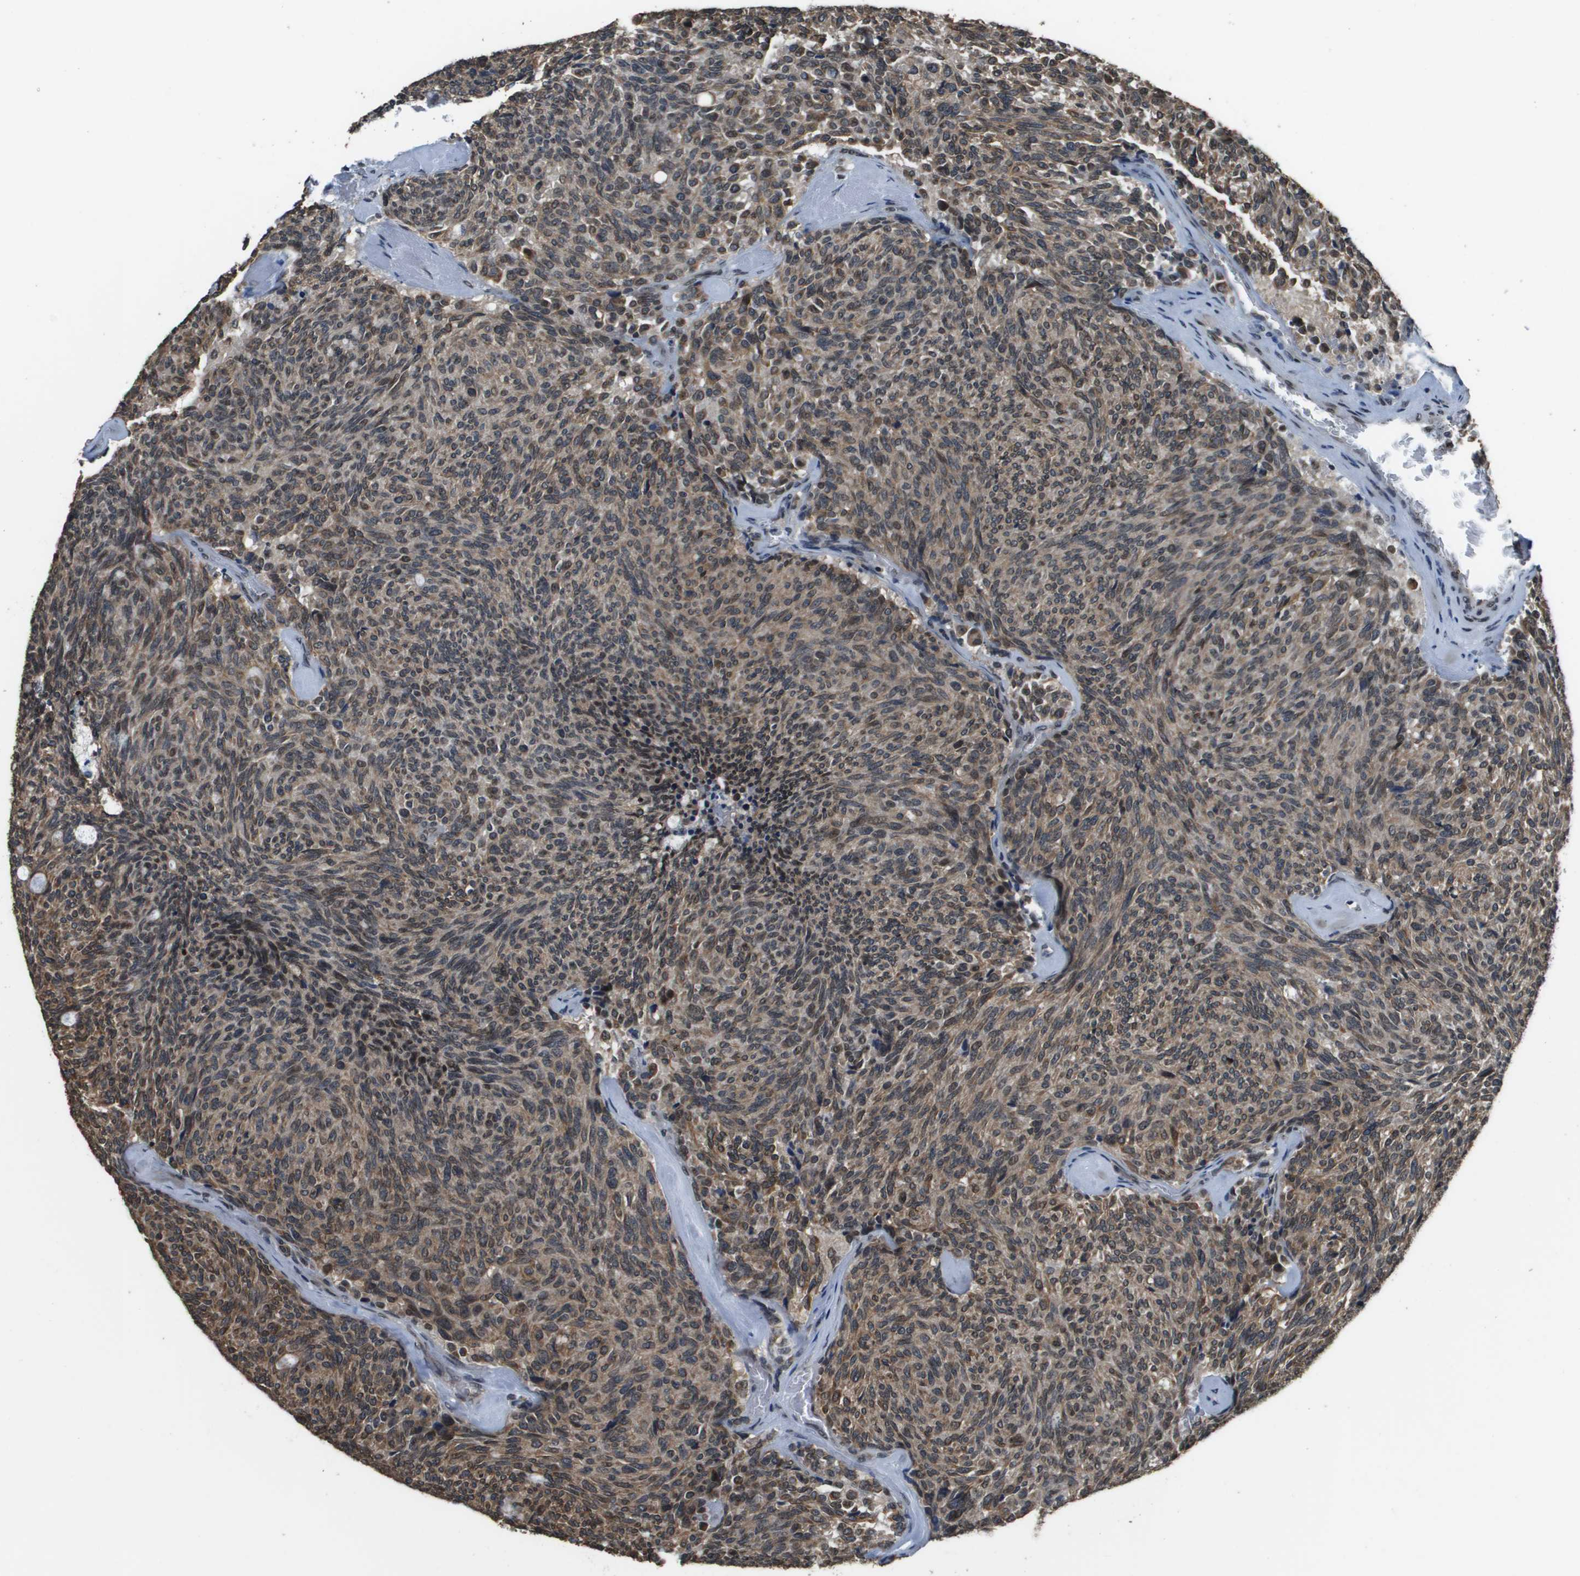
{"staining": {"intensity": "moderate", "quantity": ">75%", "location": "cytoplasmic/membranous,nuclear"}, "tissue": "carcinoid", "cell_type": "Tumor cells", "image_type": "cancer", "snomed": [{"axis": "morphology", "description": "Carcinoid, malignant, NOS"}, {"axis": "topography", "description": "Pancreas"}], "caption": "This is an image of IHC staining of carcinoid, which shows moderate expression in the cytoplasmic/membranous and nuclear of tumor cells.", "gene": "FANCC", "patient": {"sex": "female", "age": 54}}